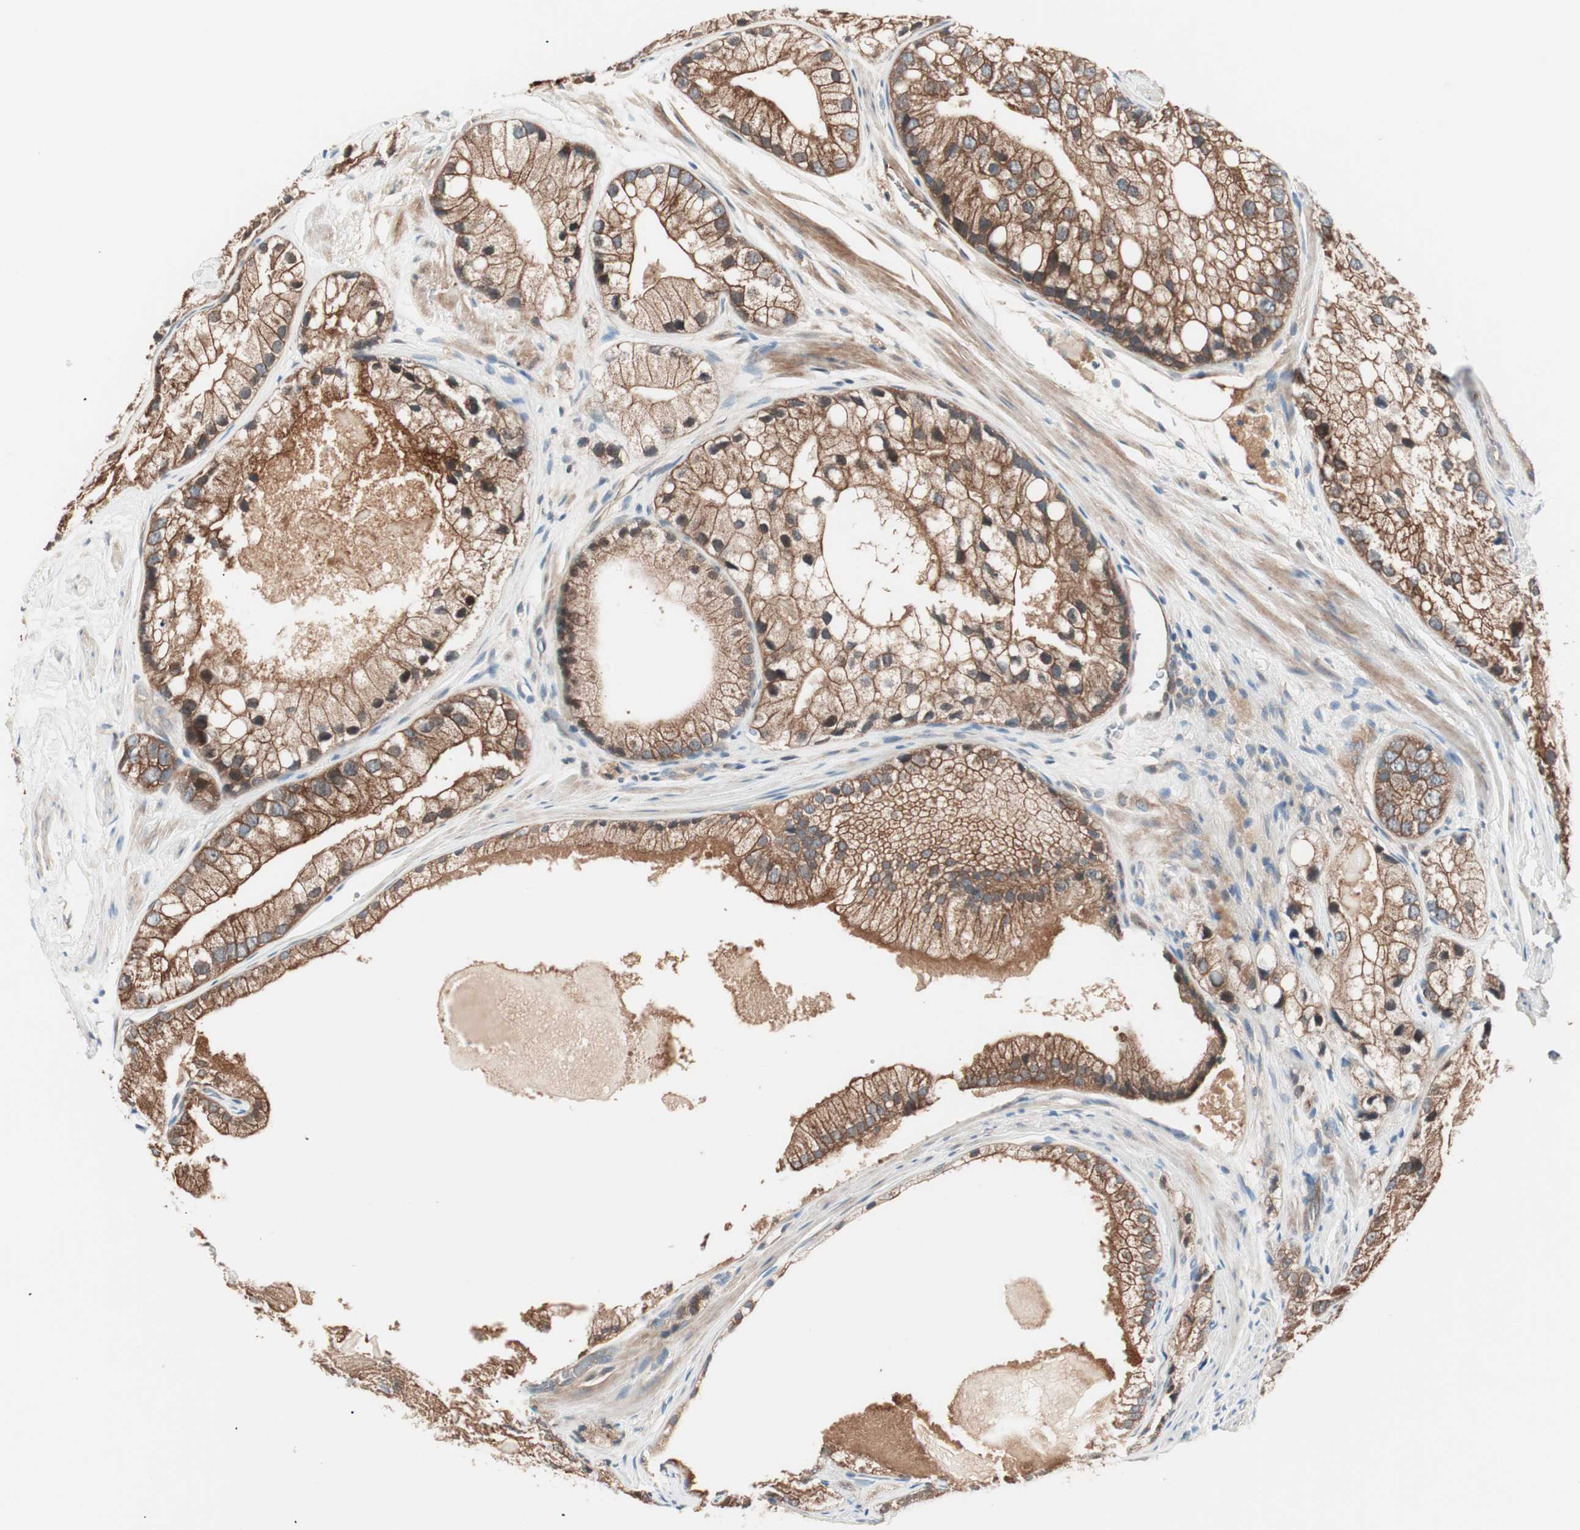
{"staining": {"intensity": "moderate", "quantity": ">75%", "location": "cytoplasmic/membranous"}, "tissue": "prostate cancer", "cell_type": "Tumor cells", "image_type": "cancer", "snomed": [{"axis": "morphology", "description": "Adenocarcinoma, Low grade"}, {"axis": "topography", "description": "Prostate"}], "caption": "This image reveals immunohistochemistry staining of human prostate cancer, with medium moderate cytoplasmic/membranous positivity in approximately >75% of tumor cells.", "gene": "TSG101", "patient": {"sex": "male", "age": 69}}